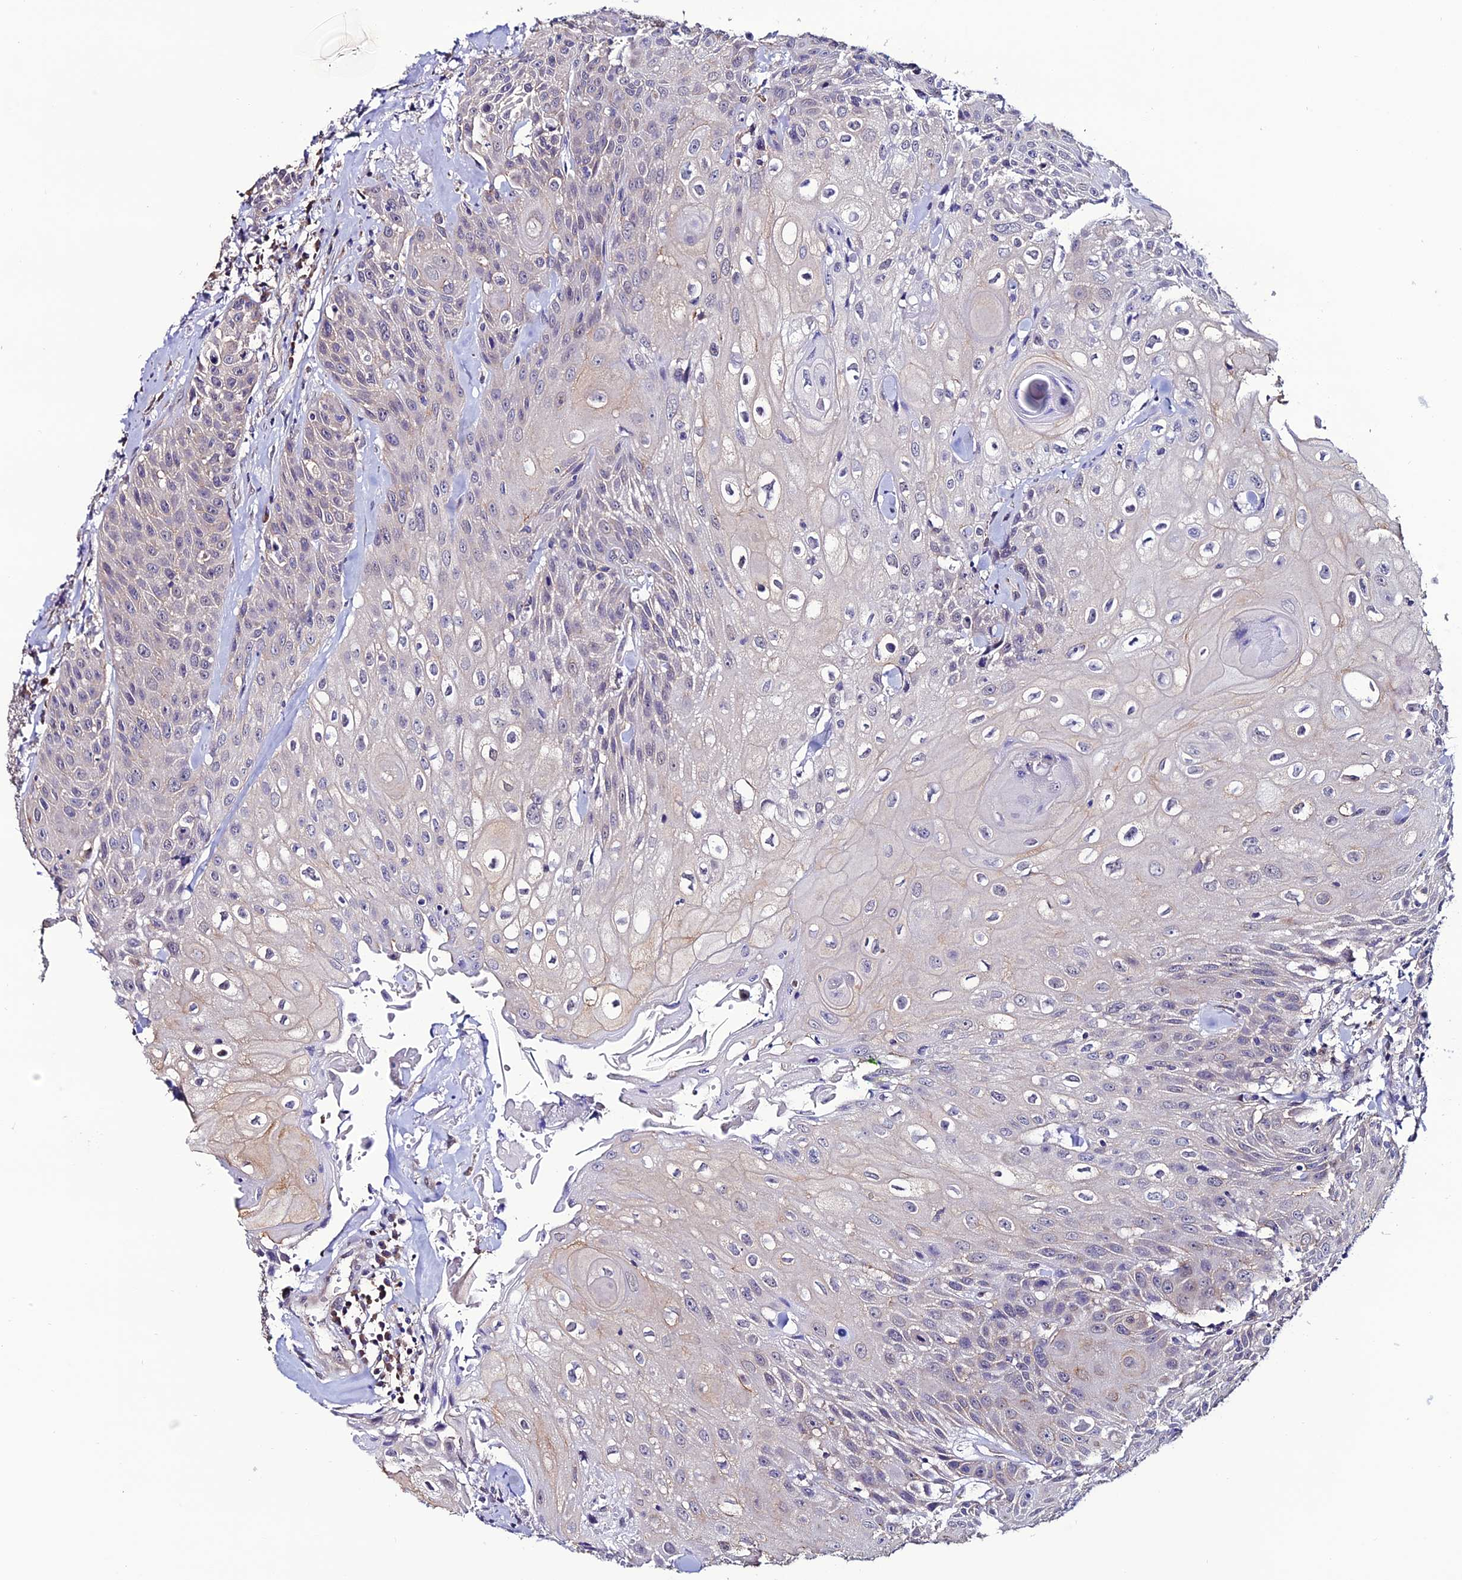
{"staining": {"intensity": "negative", "quantity": "none", "location": "none"}, "tissue": "head and neck cancer", "cell_type": "Tumor cells", "image_type": "cancer", "snomed": [{"axis": "morphology", "description": "Squamous cell carcinoma, NOS"}, {"axis": "topography", "description": "Oral tissue"}, {"axis": "topography", "description": "Head-Neck"}], "caption": "The photomicrograph exhibits no staining of tumor cells in head and neck squamous cell carcinoma.", "gene": "FZD8", "patient": {"sex": "female", "age": 82}}